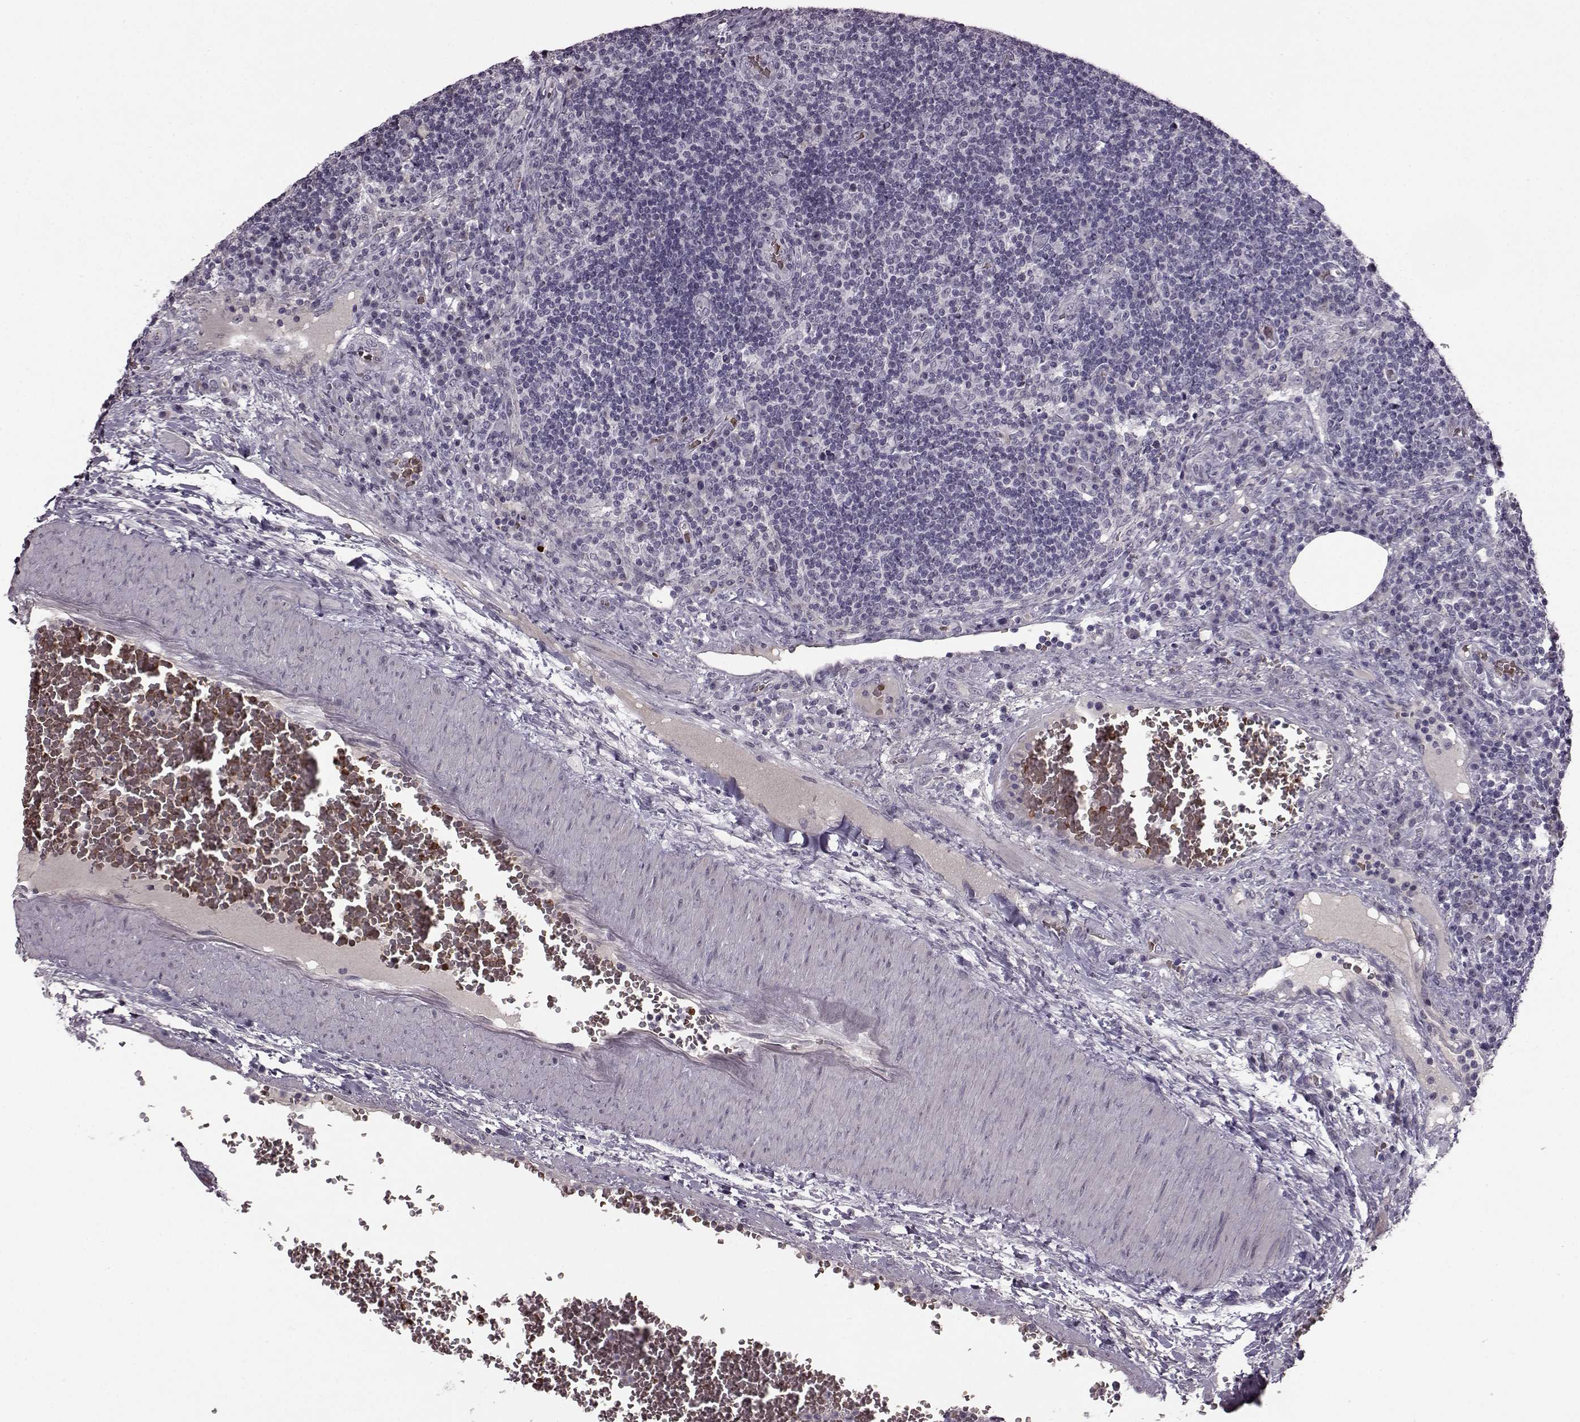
{"staining": {"intensity": "negative", "quantity": "none", "location": "none"}, "tissue": "lymph node", "cell_type": "Germinal center cells", "image_type": "normal", "snomed": [{"axis": "morphology", "description": "Normal tissue, NOS"}, {"axis": "topography", "description": "Lymph node"}], "caption": "The immunohistochemistry photomicrograph has no significant expression in germinal center cells of lymph node.", "gene": "PROP1", "patient": {"sex": "male", "age": 63}}